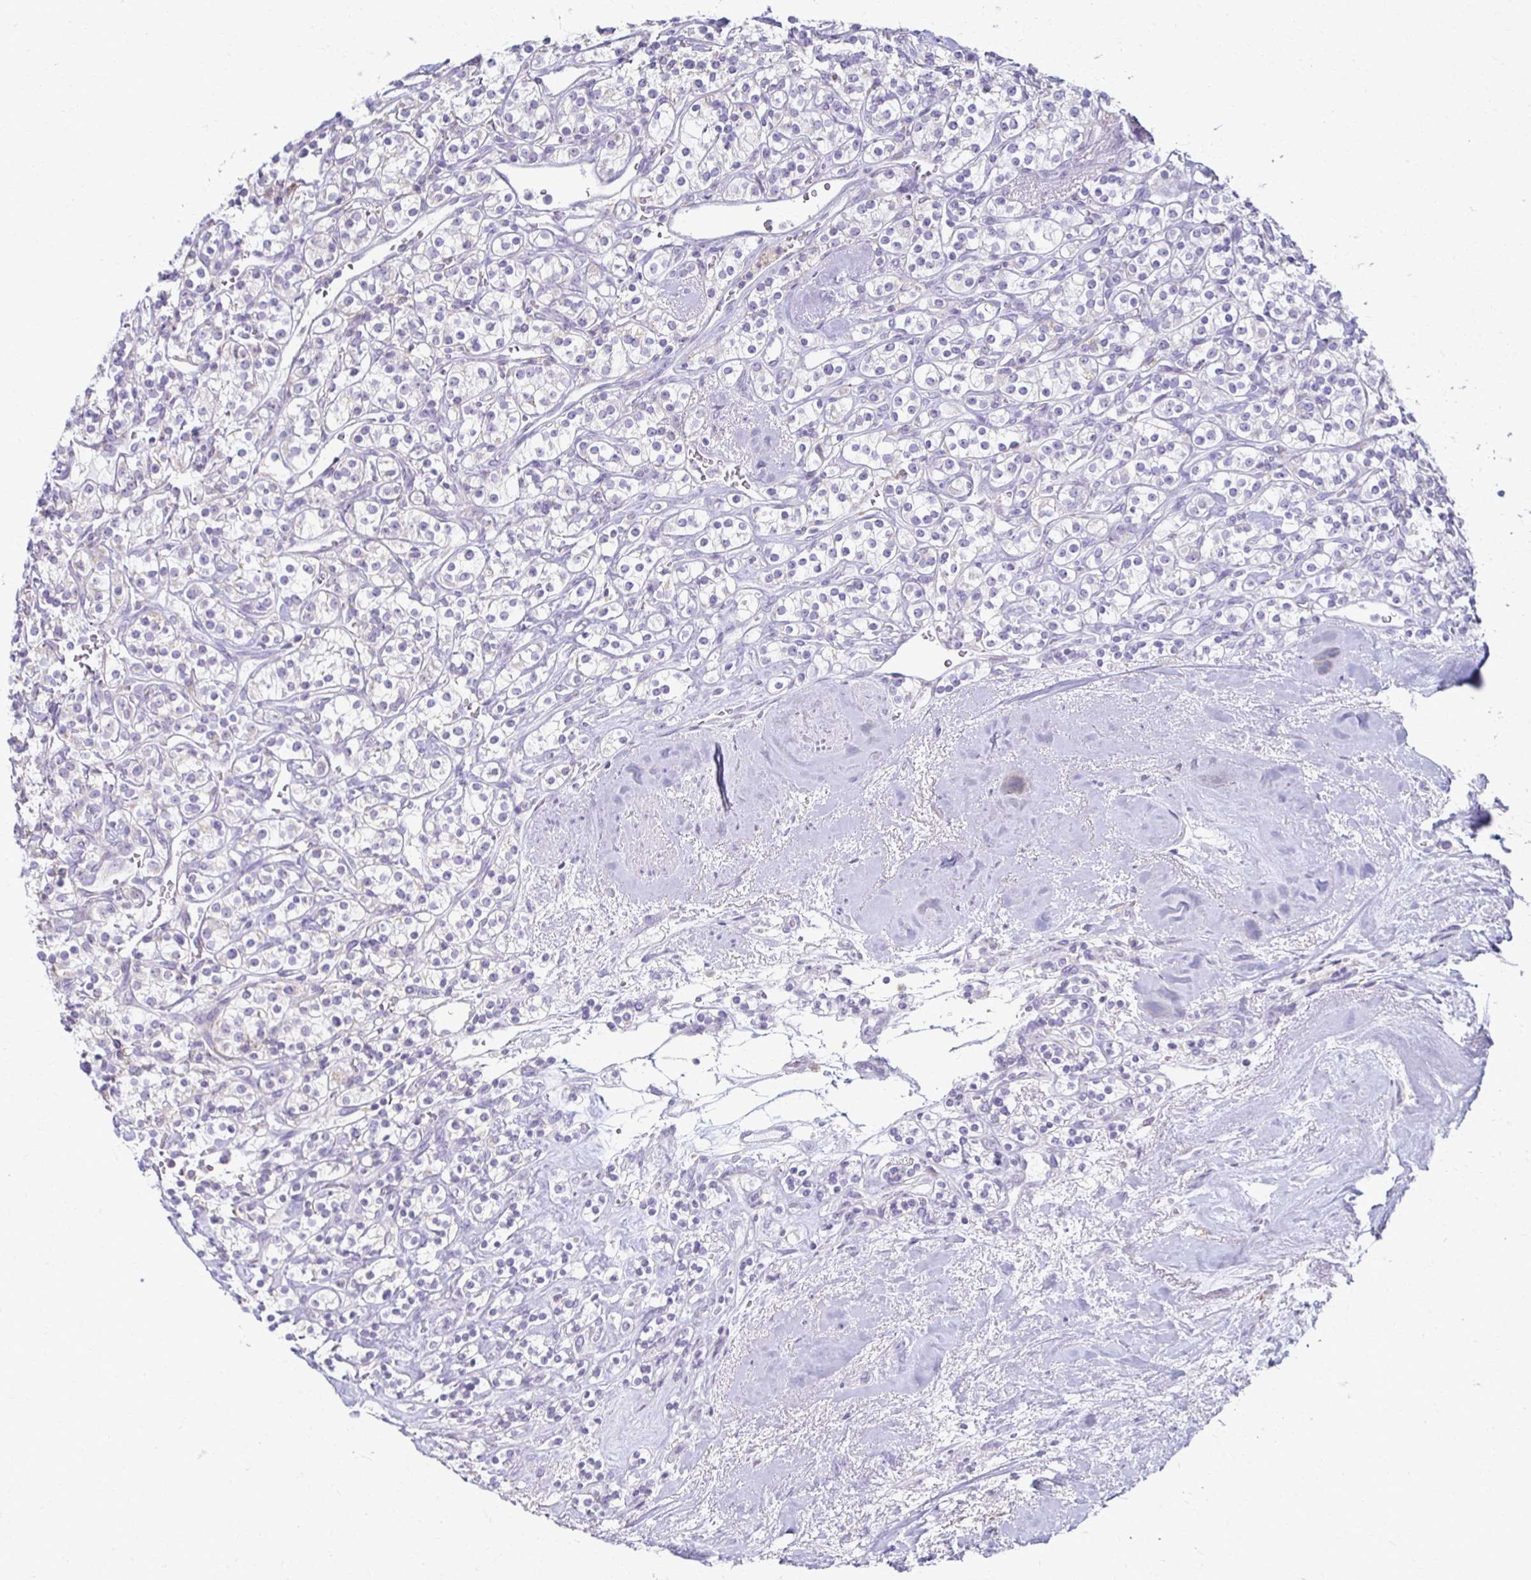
{"staining": {"intensity": "negative", "quantity": "none", "location": "none"}, "tissue": "renal cancer", "cell_type": "Tumor cells", "image_type": "cancer", "snomed": [{"axis": "morphology", "description": "Adenocarcinoma, NOS"}, {"axis": "topography", "description": "Kidney"}], "caption": "Renal cancer (adenocarcinoma) was stained to show a protein in brown. There is no significant staining in tumor cells.", "gene": "FCGR2B", "patient": {"sex": "male", "age": 77}}